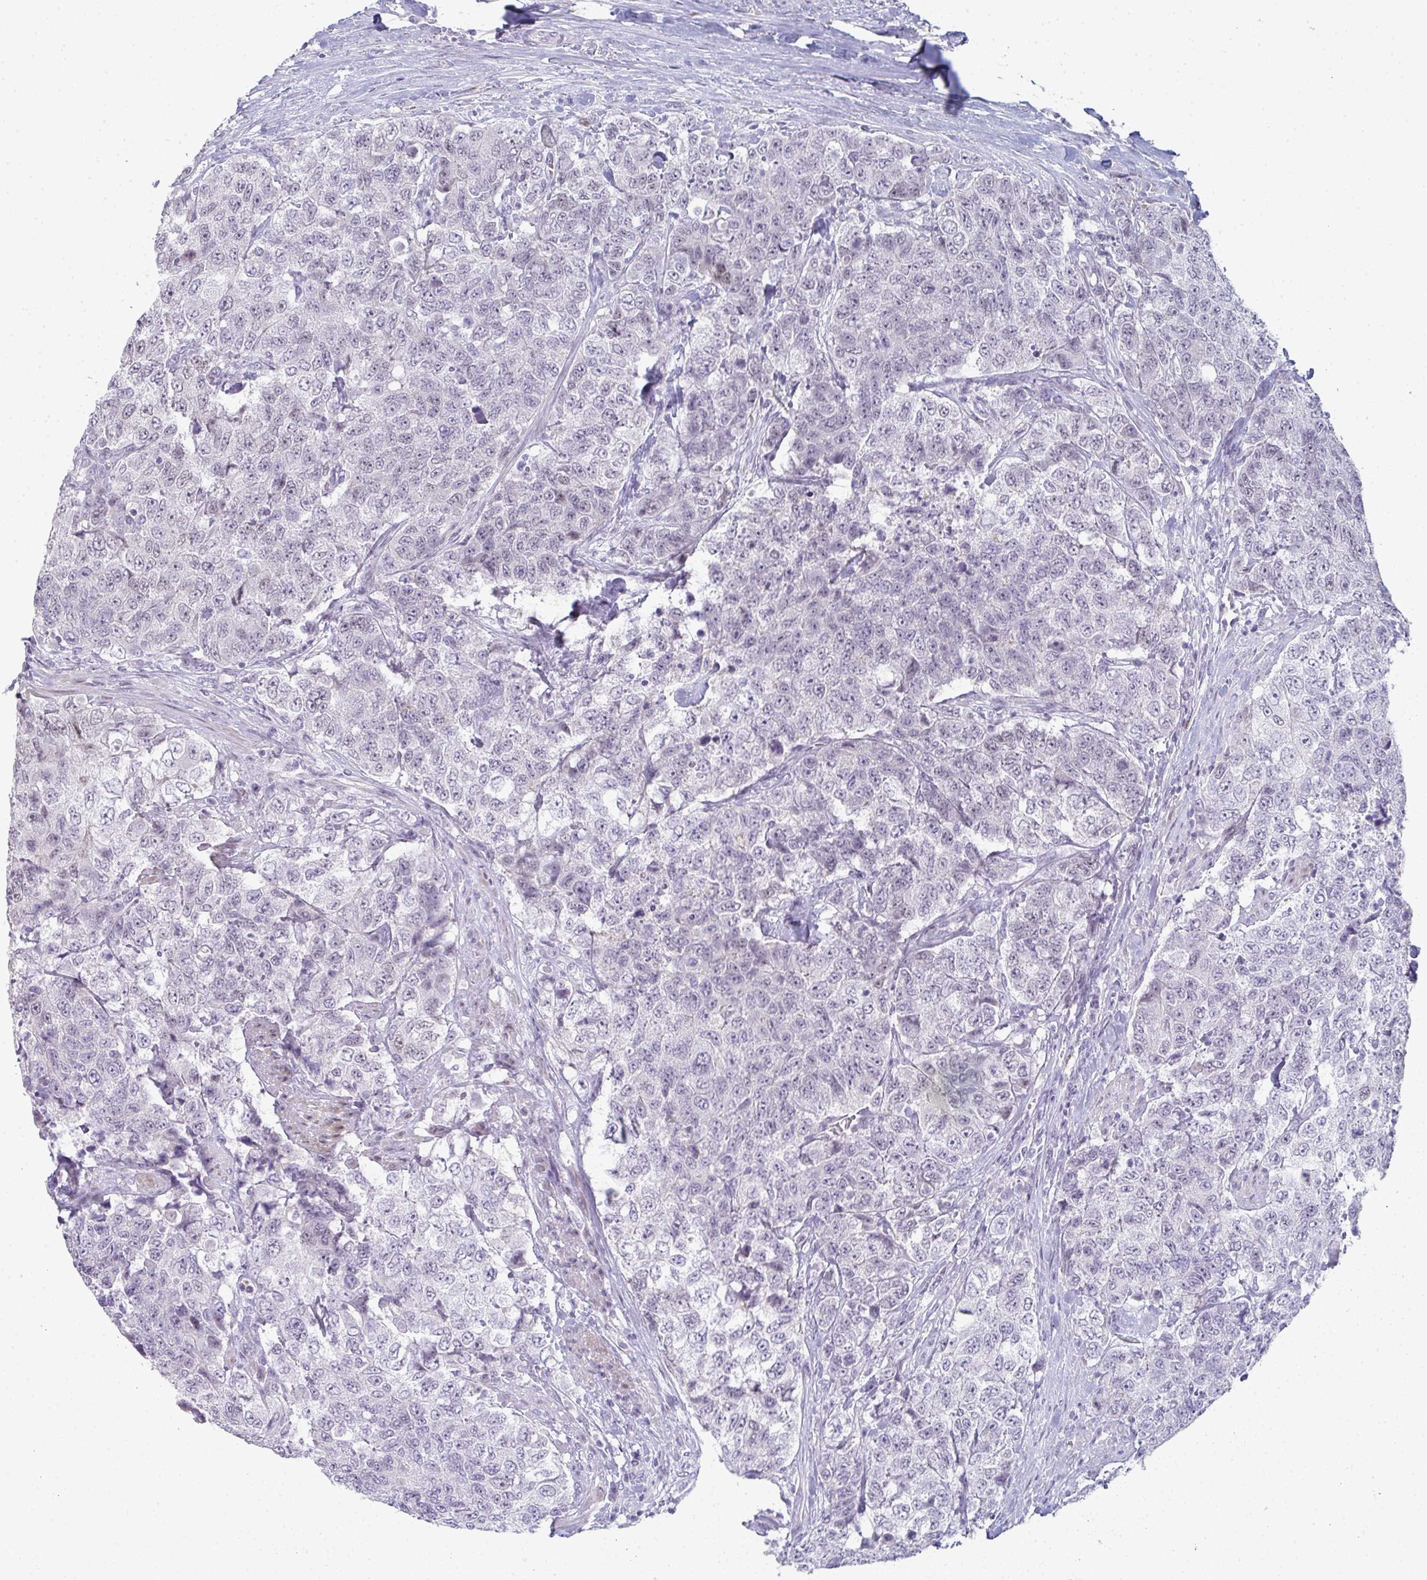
{"staining": {"intensity": "negative", "quantity": "none", "location": "none"}, "tissue": "urothelial cancer", "cell_type": "Tumor cells", "image_type": "cancer", "snomed": [{"axis": "morphology", "description": "Urothelial carcinoma, High grade"}, {"axis": "topography", "description": "Urinary bladder"}], "caption": "Photomicrograph shows no significant protein staining in tumor cells of urothelial cancer.", "gene": "A1CF", "patient": {"sex": "female", "age": 78}}